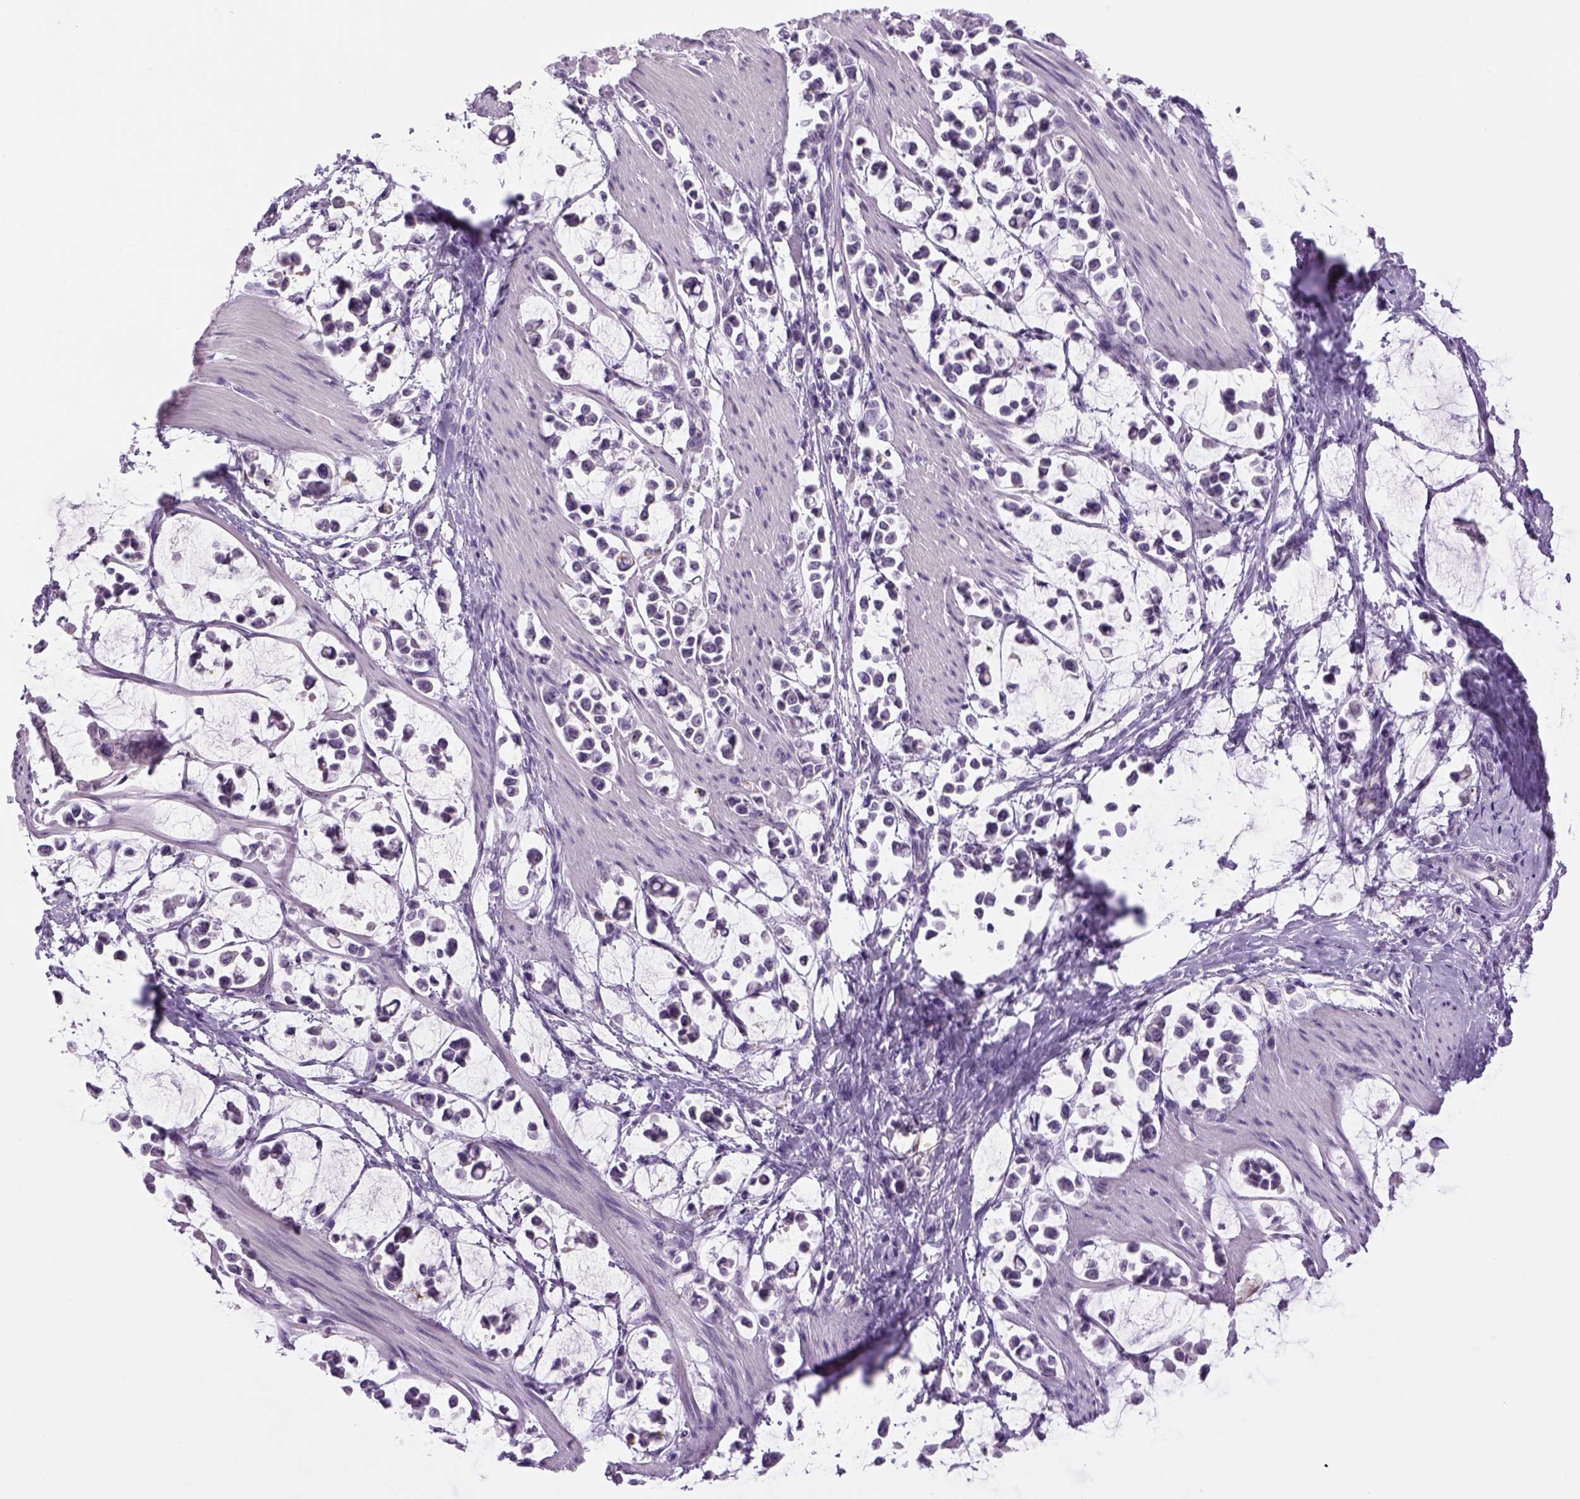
{"staining": {"intensity": "negative", "quantity": "none", "location": "none"}, "tissue": "stomach cancer", "cell_type": "Tumor cells", "image_type": "cancer", "snomed": [{"axis": "morphology", "description": "Adenocarcinoma, NOS"}, {"axis": "topography", "description": "Stomach"}], "caption": "Protein analysis of stomach cancer (adenocarcinoma) demonstrates no significant staining in tumor cells.", "gene": "DBH", "patient": {"sex": "male", "age": 82}}